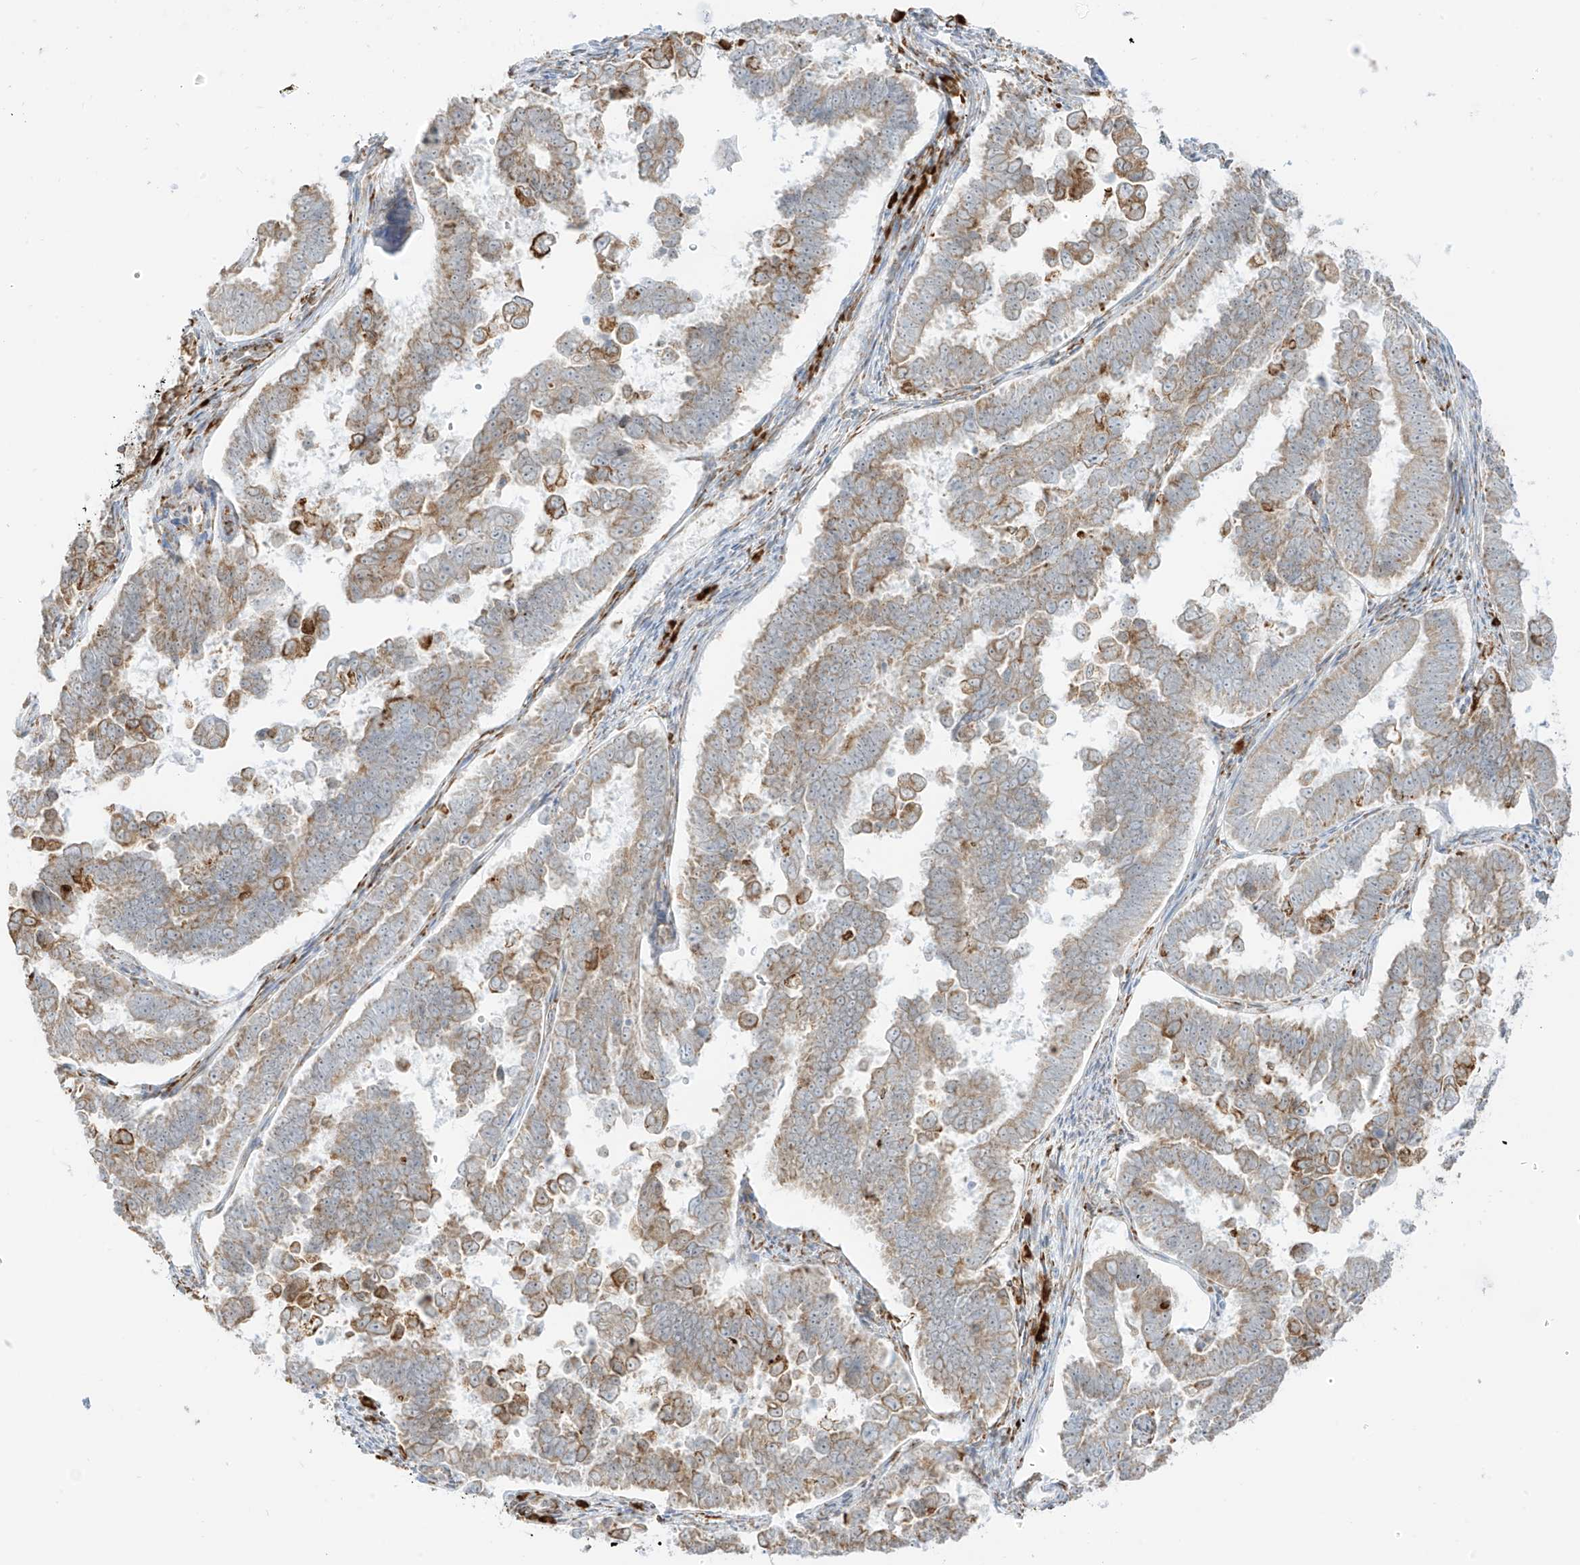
{"staining": {"intensity": "moderate", "quantity": ">75%", "location": "cytoplasmic/membranous"}, "tissue": "endometrial cancer", "cell_type": "Tumor cells", "image_type": "cancer", "snomed": [{"axis": "morphology", "description": "Adenocarcinoma, NOS"}, {"axis": "topography", "description": "Endometrium"}], "caption": "An immunohistochemistry (IHC) histopathology image of neoplastic tissue is shown. Protein staining in brown labels moderate cytoplasmic/membranous positivity in adenocarcinoma (endometrial) within tumor cells.", "gene": "LRRC59", "patient": {"sex": "female", "age": 75}}